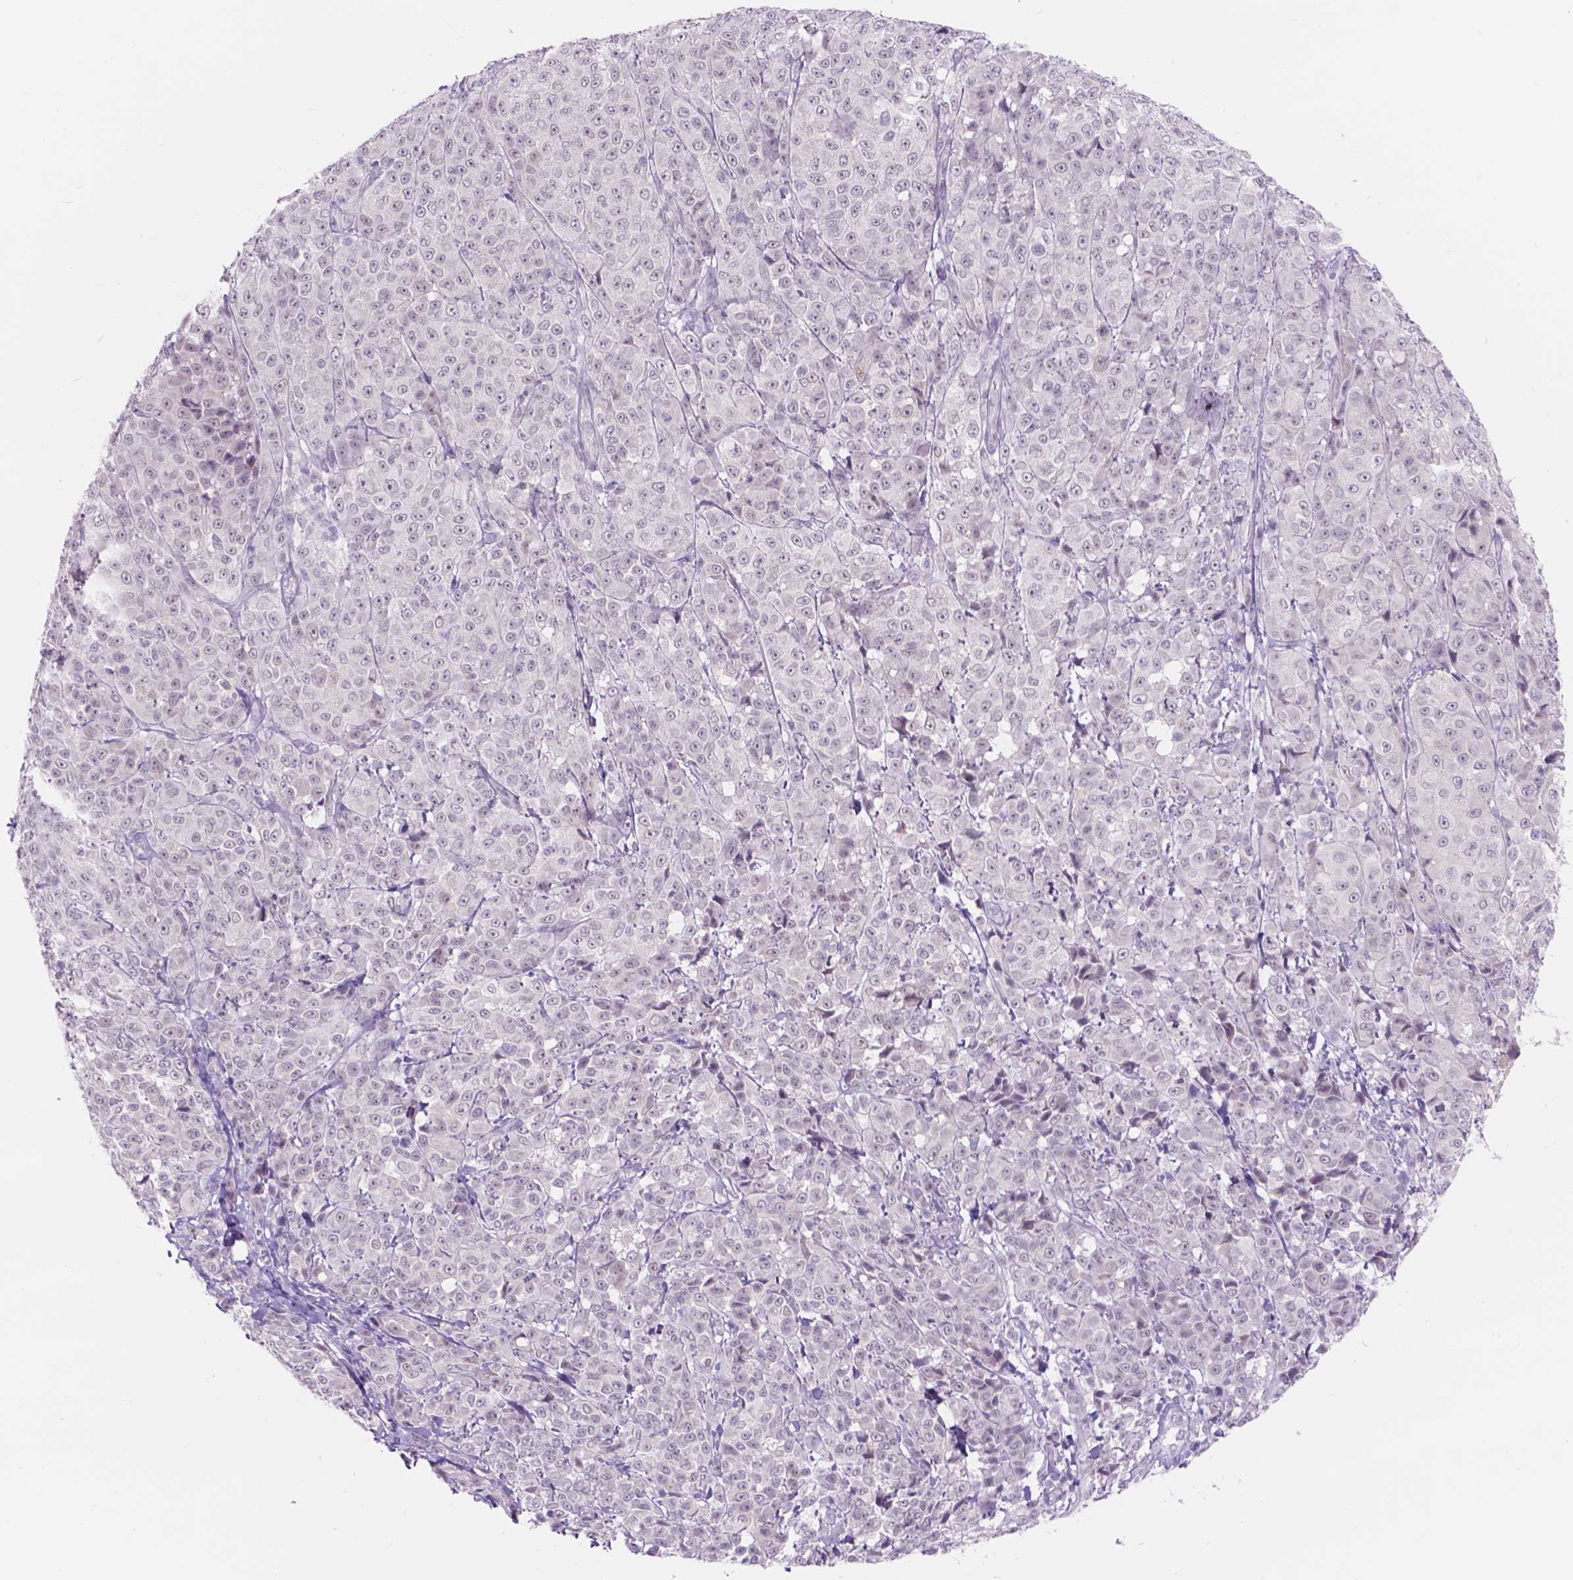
{"staining": {"intensity": "weak", "quantity": "<25%", "location": "nuclear"}, "tissue": "melanoma", "cell_type": "Tumor cells", "image_type": "cancer", "snomed": [{"axis": "morphology", "description": "Malignant melanoma, NOS"}, {"axis": "topography", "description": "Skin"}], "caption": "This is an immunohistochemistry image of melanoma. There is no positivity in tumor cells.", "gene": "DCC", "patient": {"sex": "male", "age": 89}}